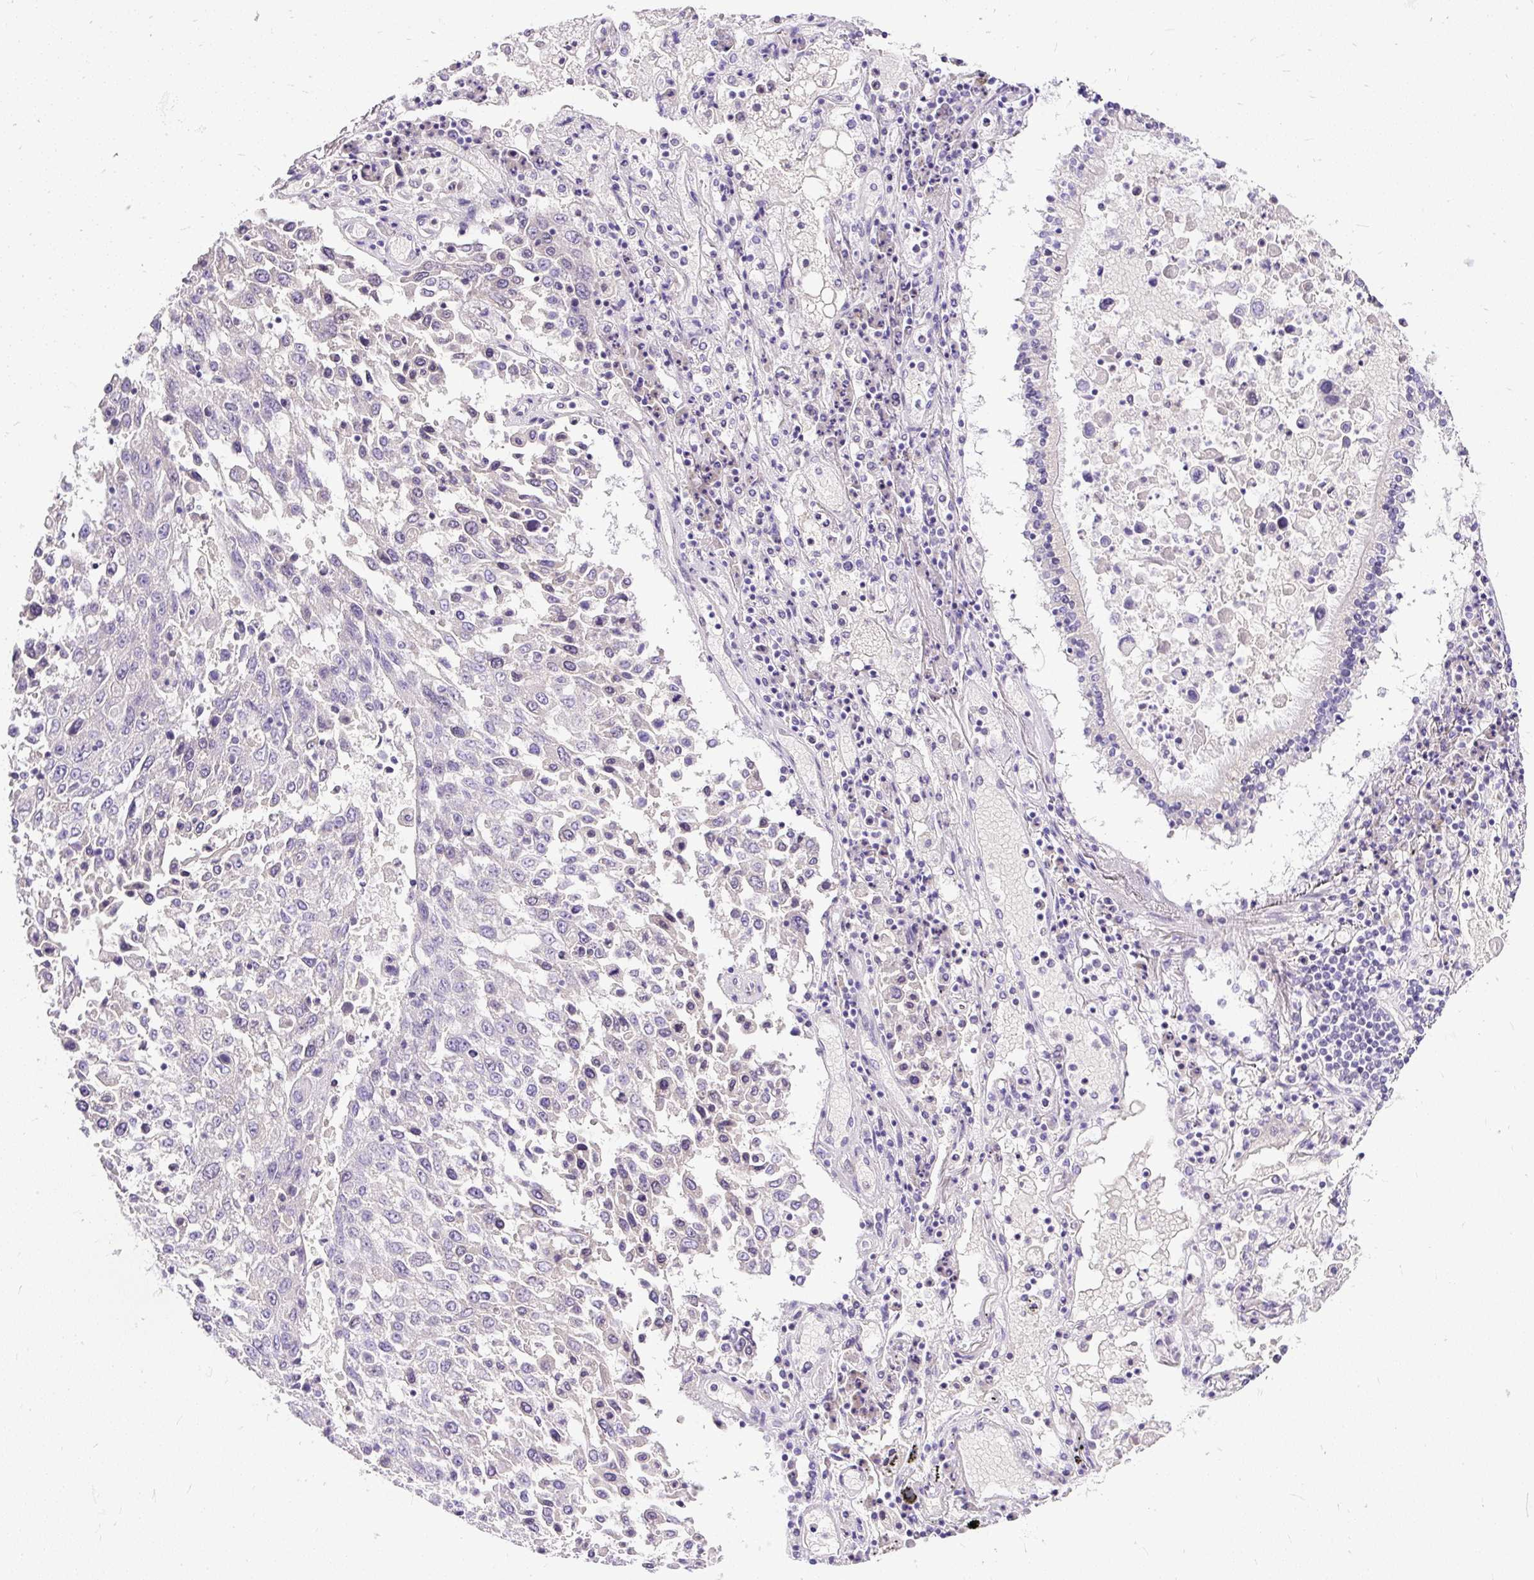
{"staining": {"intensity": "negative", "quantity": "none", "location": "none"}, "tissue": "lung cancer", "cell_type": "Tumor cells", "image_type": "cancer", "snomed": [{"axis": "morphology", "description": "Squamous cell carcinoma, NOS"}, {"axis": "topography", "description": "Lung"}], "caption": "Immunohistochemistry (IHC) image of neoplastic tissue: human lung cancer stained with DAB exhibits no significant protein positivity in tumor cells. The staining was performed using DAB (3,3'-diaminobenzidine) to visualize the protein expression in brown, while the nuclei were stained in blue with hematoxylin (Magnification: 20x).", "gene": "AMFR", "patient": {"sex": "male", "age": 65}}